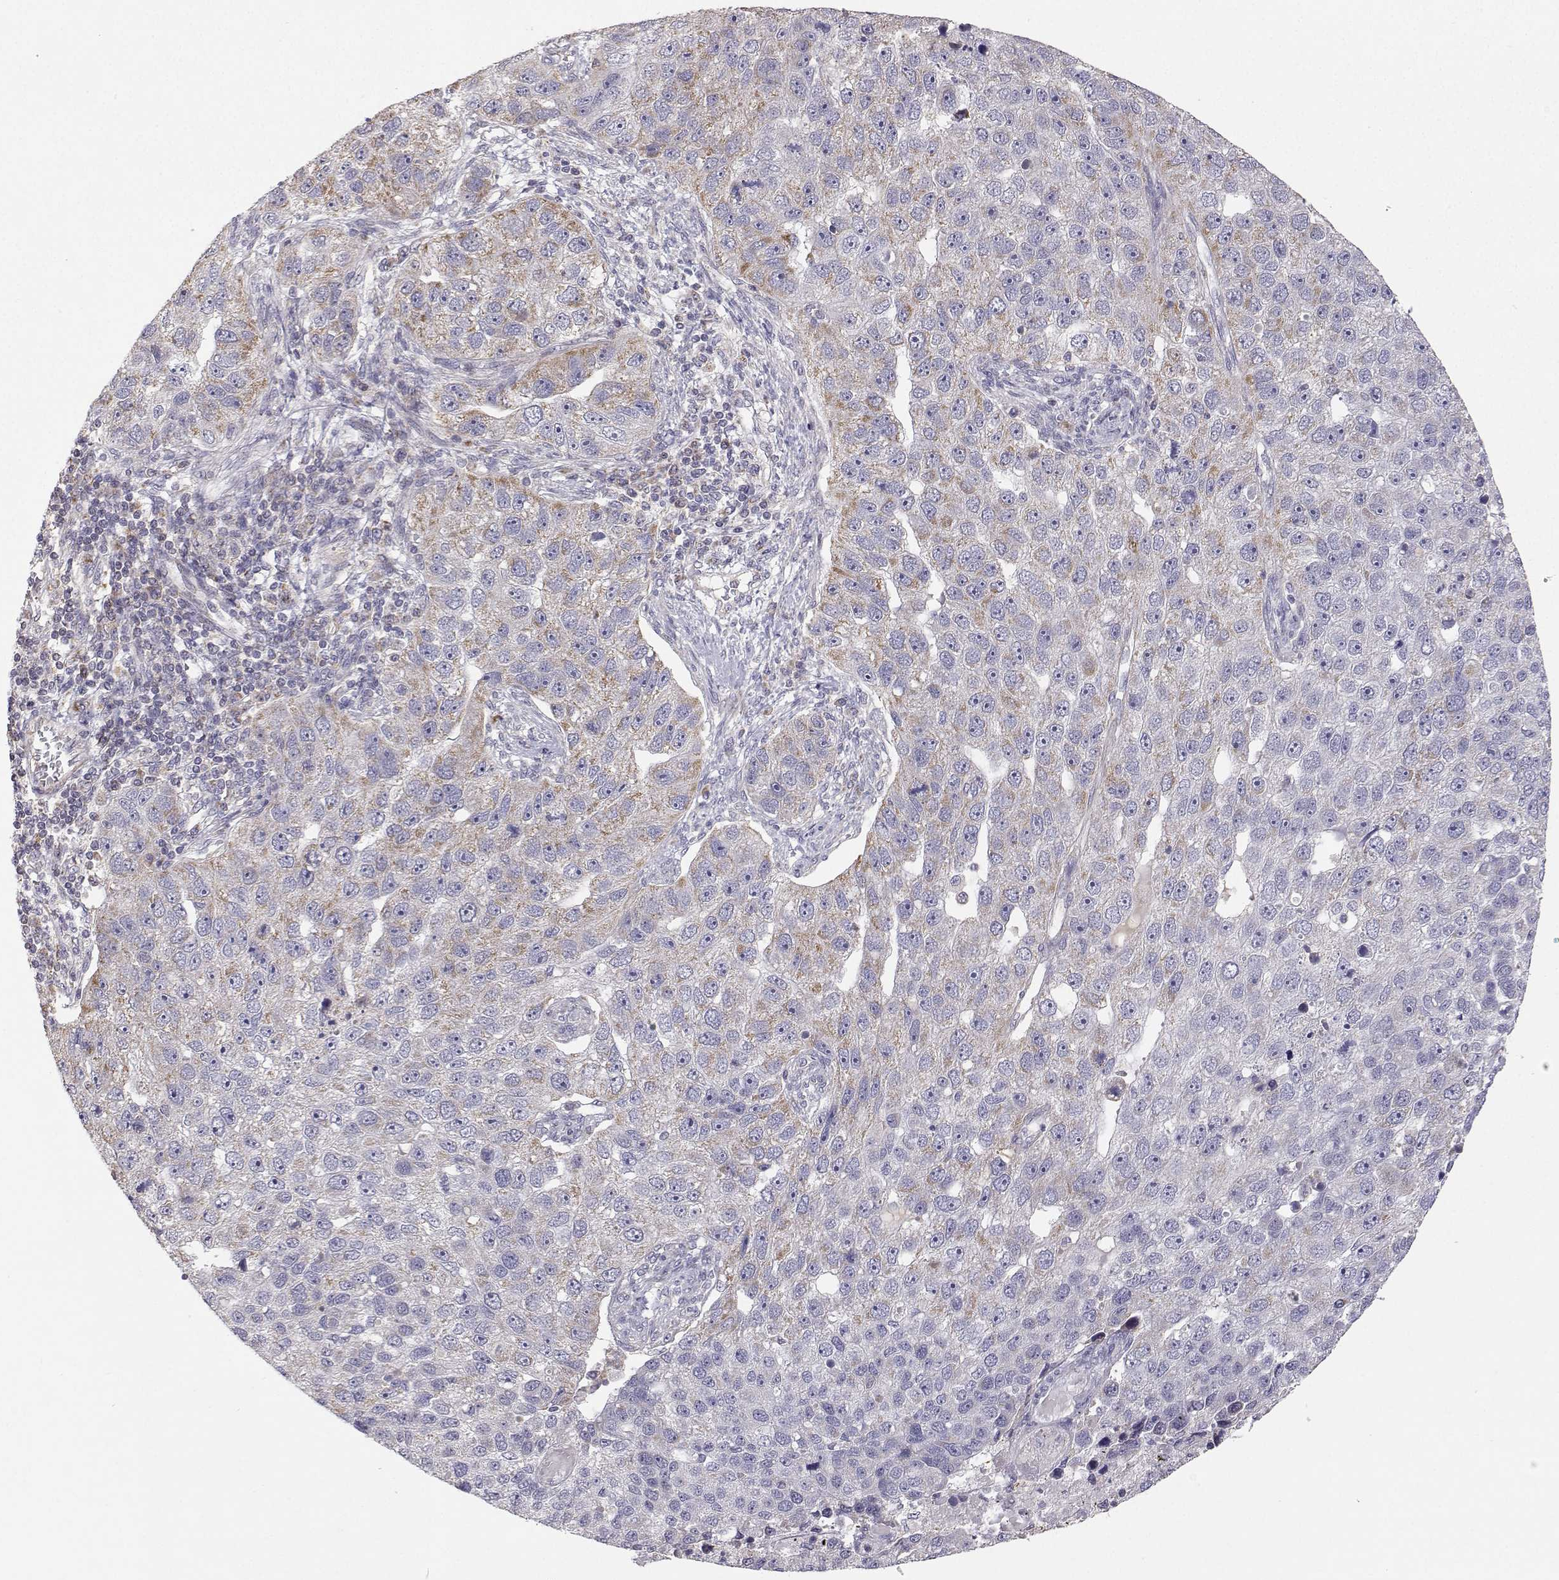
{"staining": {"intensity": "weak", "quantity": "<25%", "location": "cytoplasmic/membranous"}, "tissue": "pancreatic cancer", "cell_type": "Tumor cells", "image_type": "cancer", "snomed": [{"axis": "morphology", "description": "Adenocarcinoma, NOS"}, {"axis": "topography", "description": "Pancreas"}], "caption": "Immunohistochemistry photomicrograph of neoplastic tissue: pancreatic adenocarcinoma stained with DAB exhibits no significant protein positivity in tumor cells.", "gene": "MRPL3", "patient": {"sex": "female", "age": 61}}